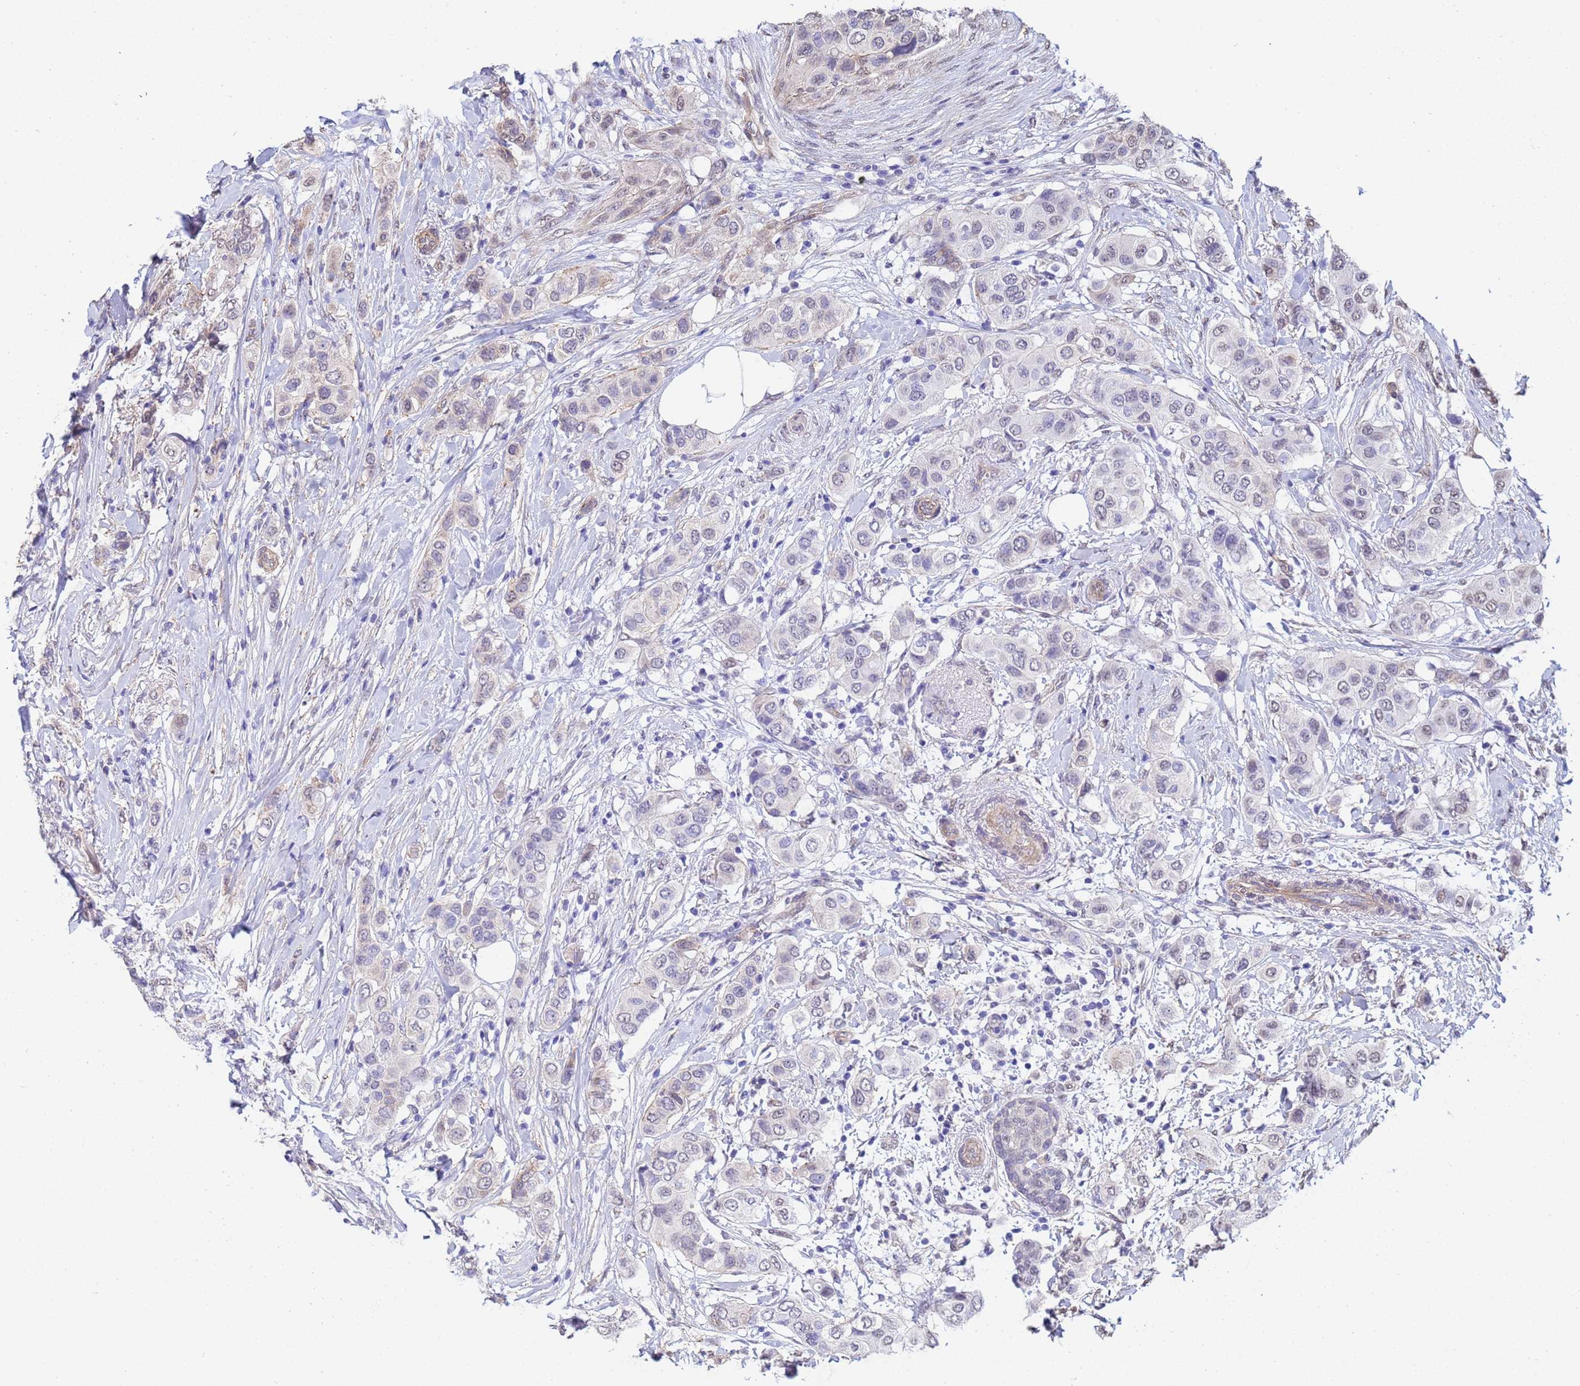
{"staining": {"intensity": "negative", "quantity": "none", "location": "none"}, "tissue": "breast cancer", "cell_type": "Tumor cells", "image_type": "cancer", "snomed": [{"axis": "morphology", "description": "Lobular carcinoma"}, {"axis": "topography", "description": "Breast"}], "caption": "Human breast cancer stained for a protein using immunohistochemistry (IHC) shows no staining in tumor cells.", "gene": "TRIP6", "patient": {"sex": "female", "age": 51}}